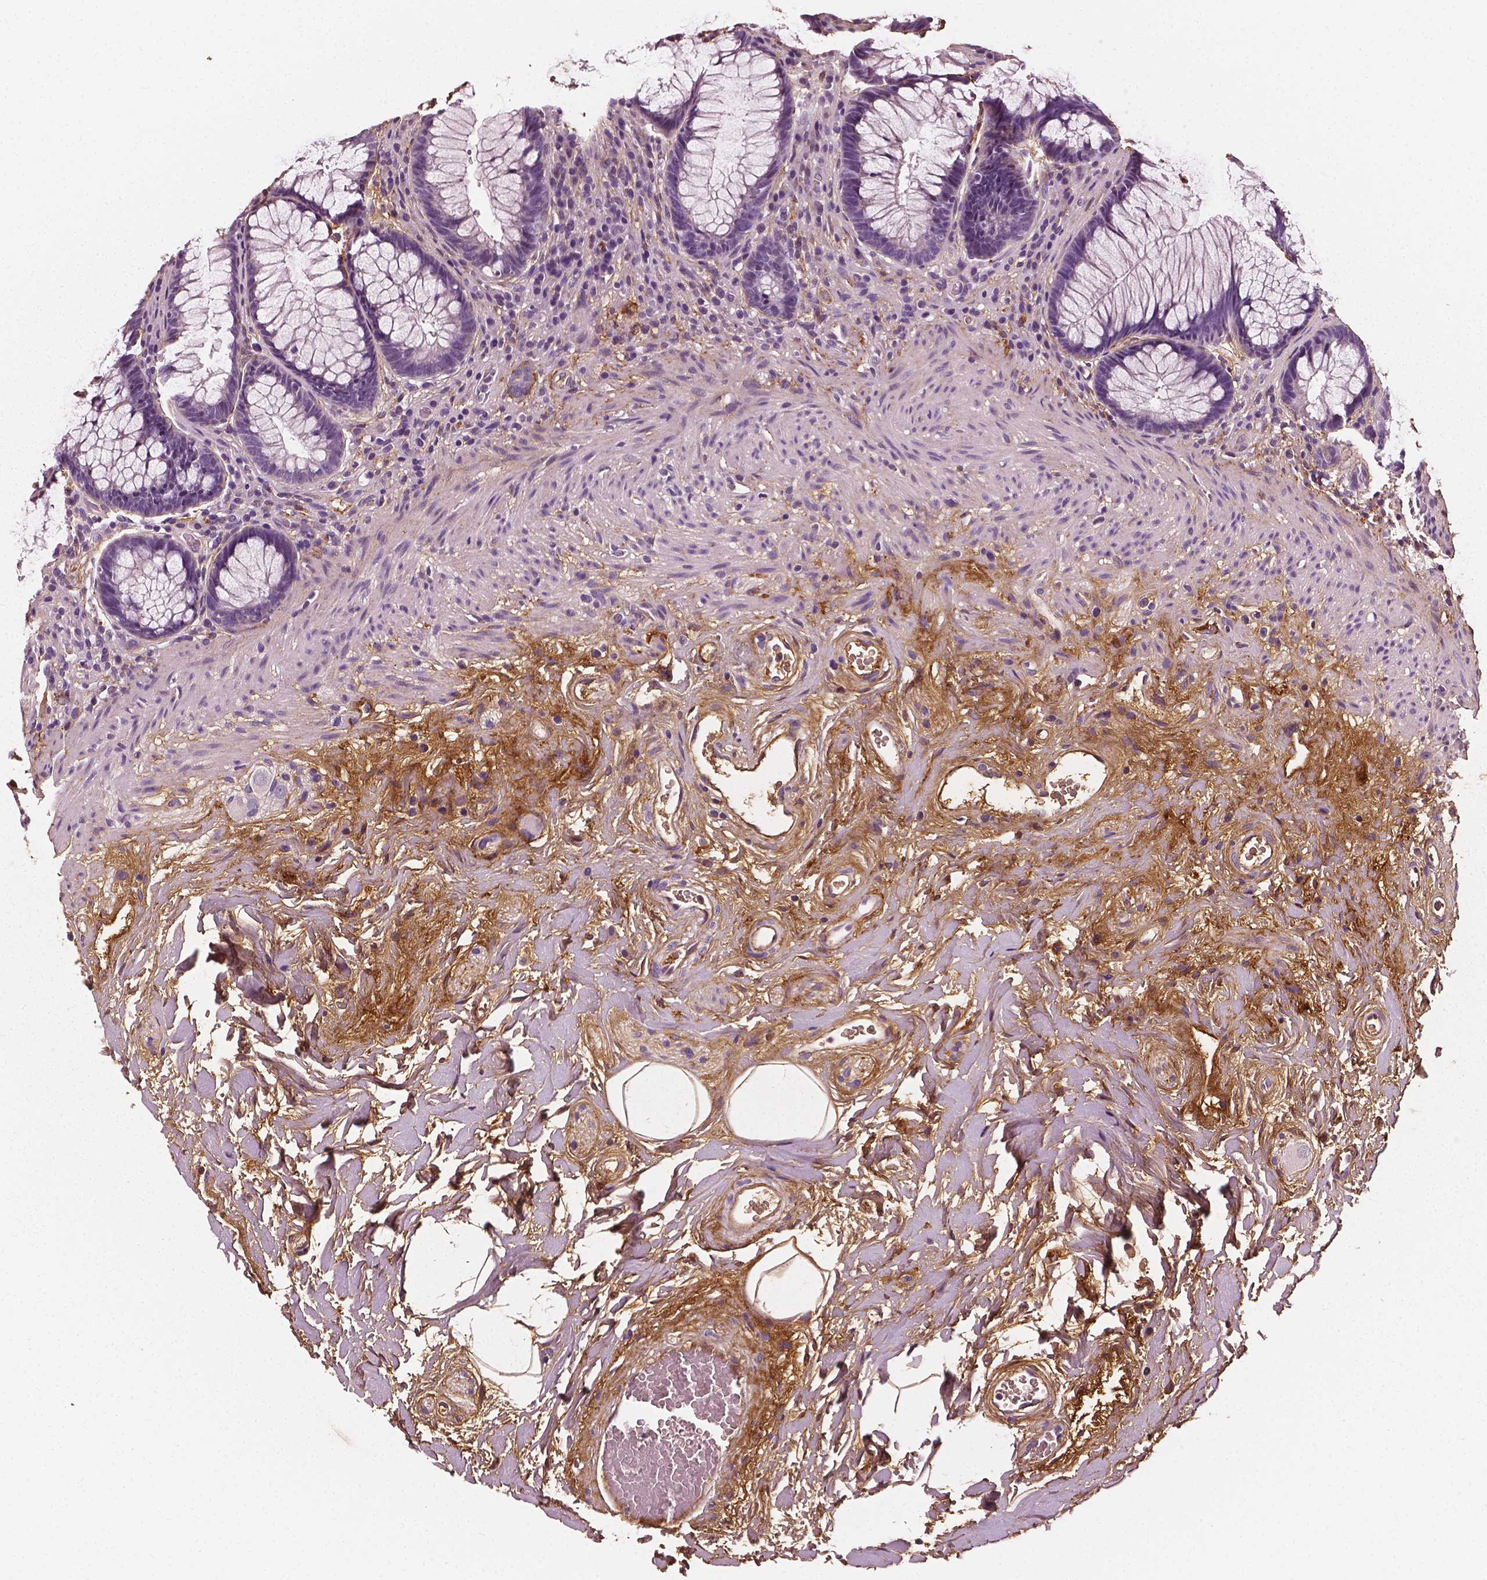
{"staining": {"intensity": "negative", "quantity": "none", "location": "none"}, "tissue": "rectum", "cell_type": "Glandular cells", "image_type": "normal", "snomed": [{"axis": "morphology", "description": "Normal tissue, NOS"}, {"axis": "topography", "description": "Smooth muscle"}, {"axis": "topography", "description": "Rectum"}], "caption": "Immunohistochemistry of unremarkable rectum exhibits no expression in glandular cells.", "gene": "FBLN1", "patient": {"sex": "male", "age": 53}}